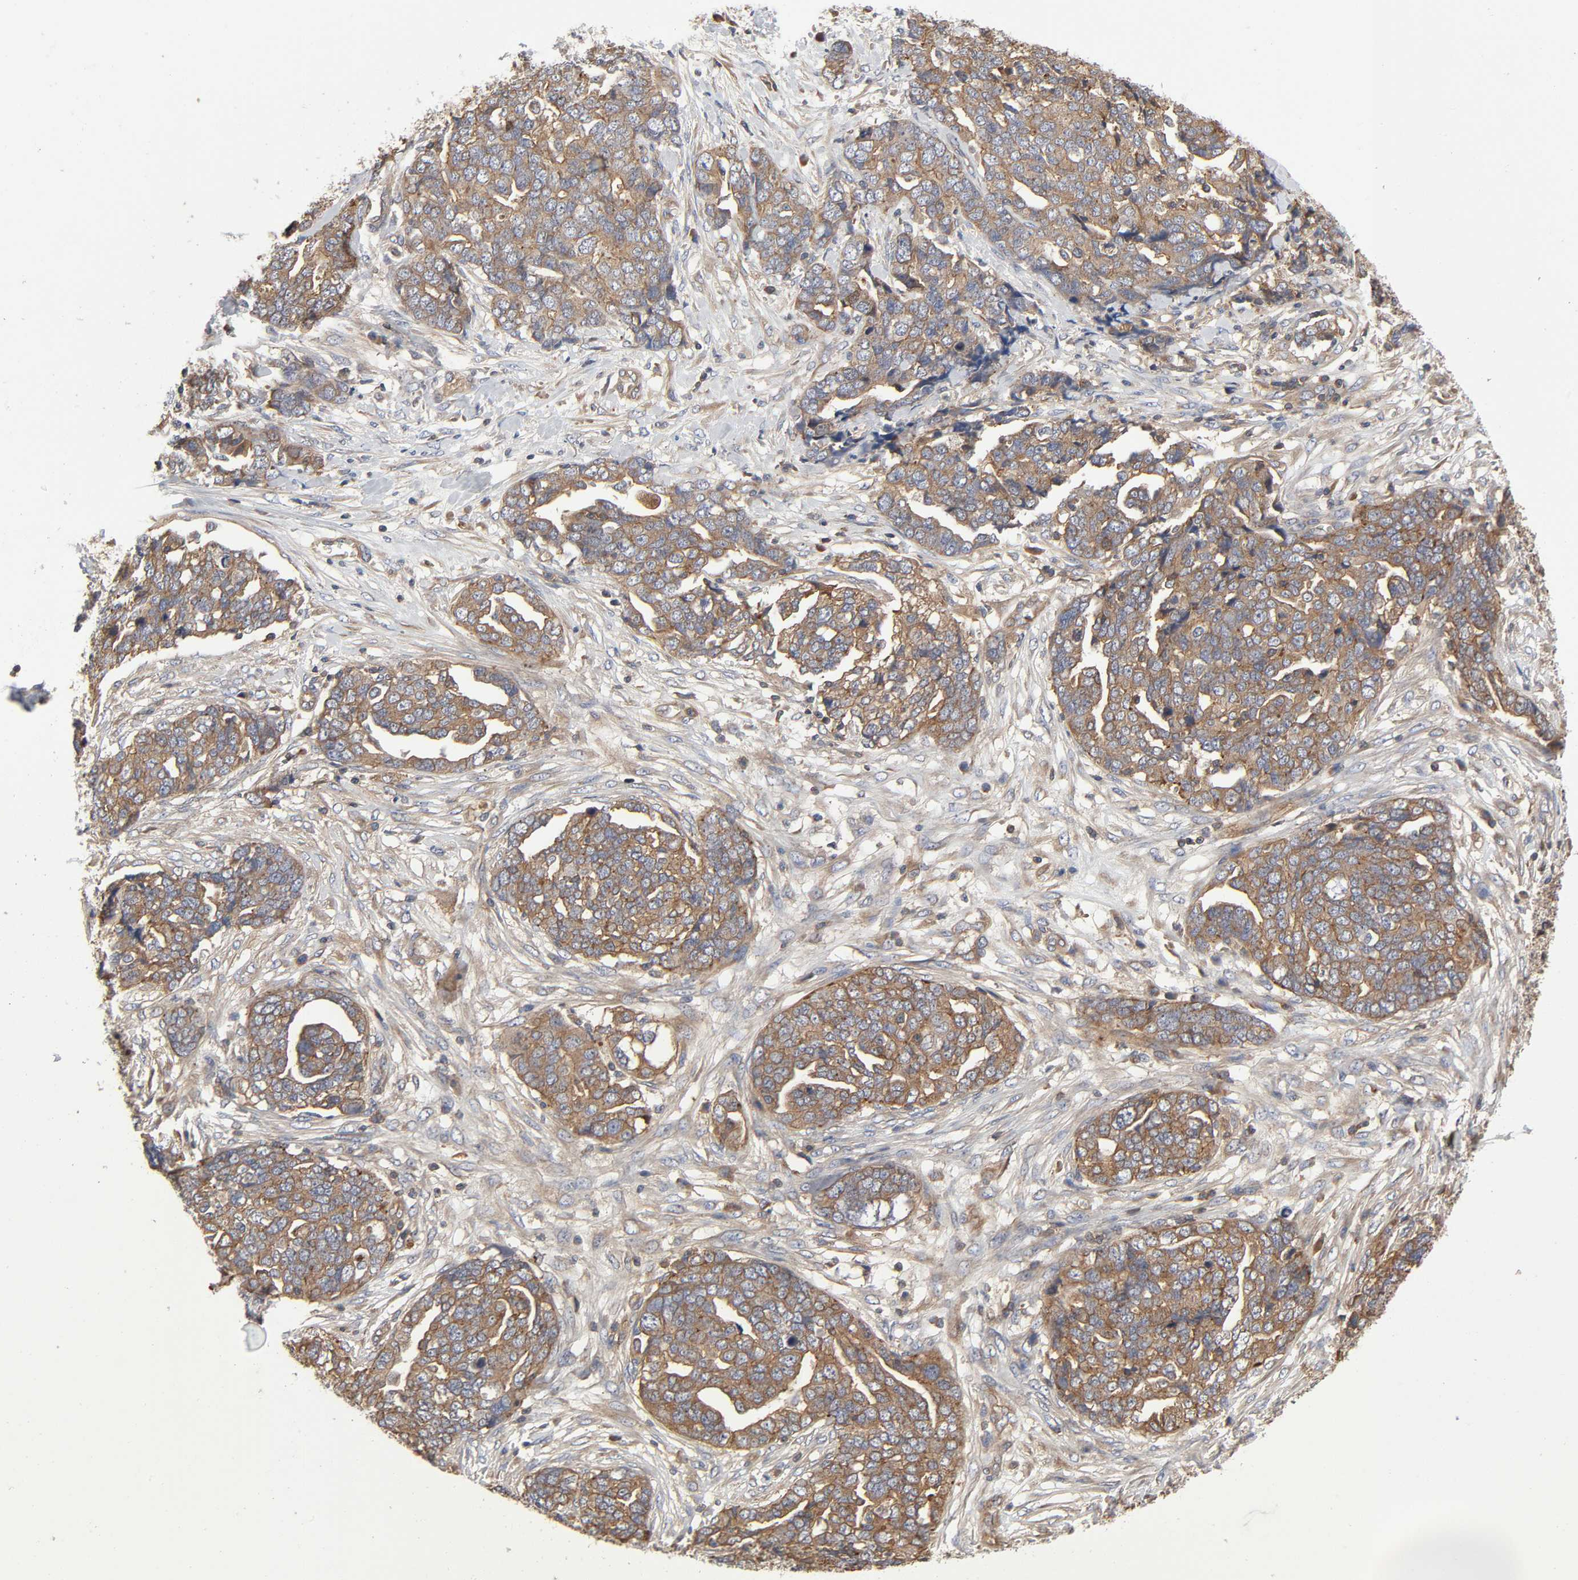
{"staining": {"intensity": "moderate", "quantity": ">75%", "location": "cytoplasmic/membranous"}, "tissue": "ovarian cancer", "cell_type": "Tumor cells", "image_type": "cancer", "snomed": [{"axis": "morphology", "description": "Normal tissue, NOS"}, {"axis": "morphology", "description": "Cystadenocarcinoma, serous, NOS"}, {"axis": "topography", "description": "Fallopian tube"}, {"axis": "topography", "description": "Ovary"}], "caption": "High-power microscopy captured an immunohistochemistry photomicrograph of ovarian cancer (serous cystadenocarcinoma), revealing moderate cytoplasmic/membranous expression in about >75% of tumor cells. The staining was performed using DAB, with brown indicating positive protein expression. Nuclei are stained blue with hematoxylin.", "gene": "LAMTOR2", "patient": {"sex": "female", "age": 56}}